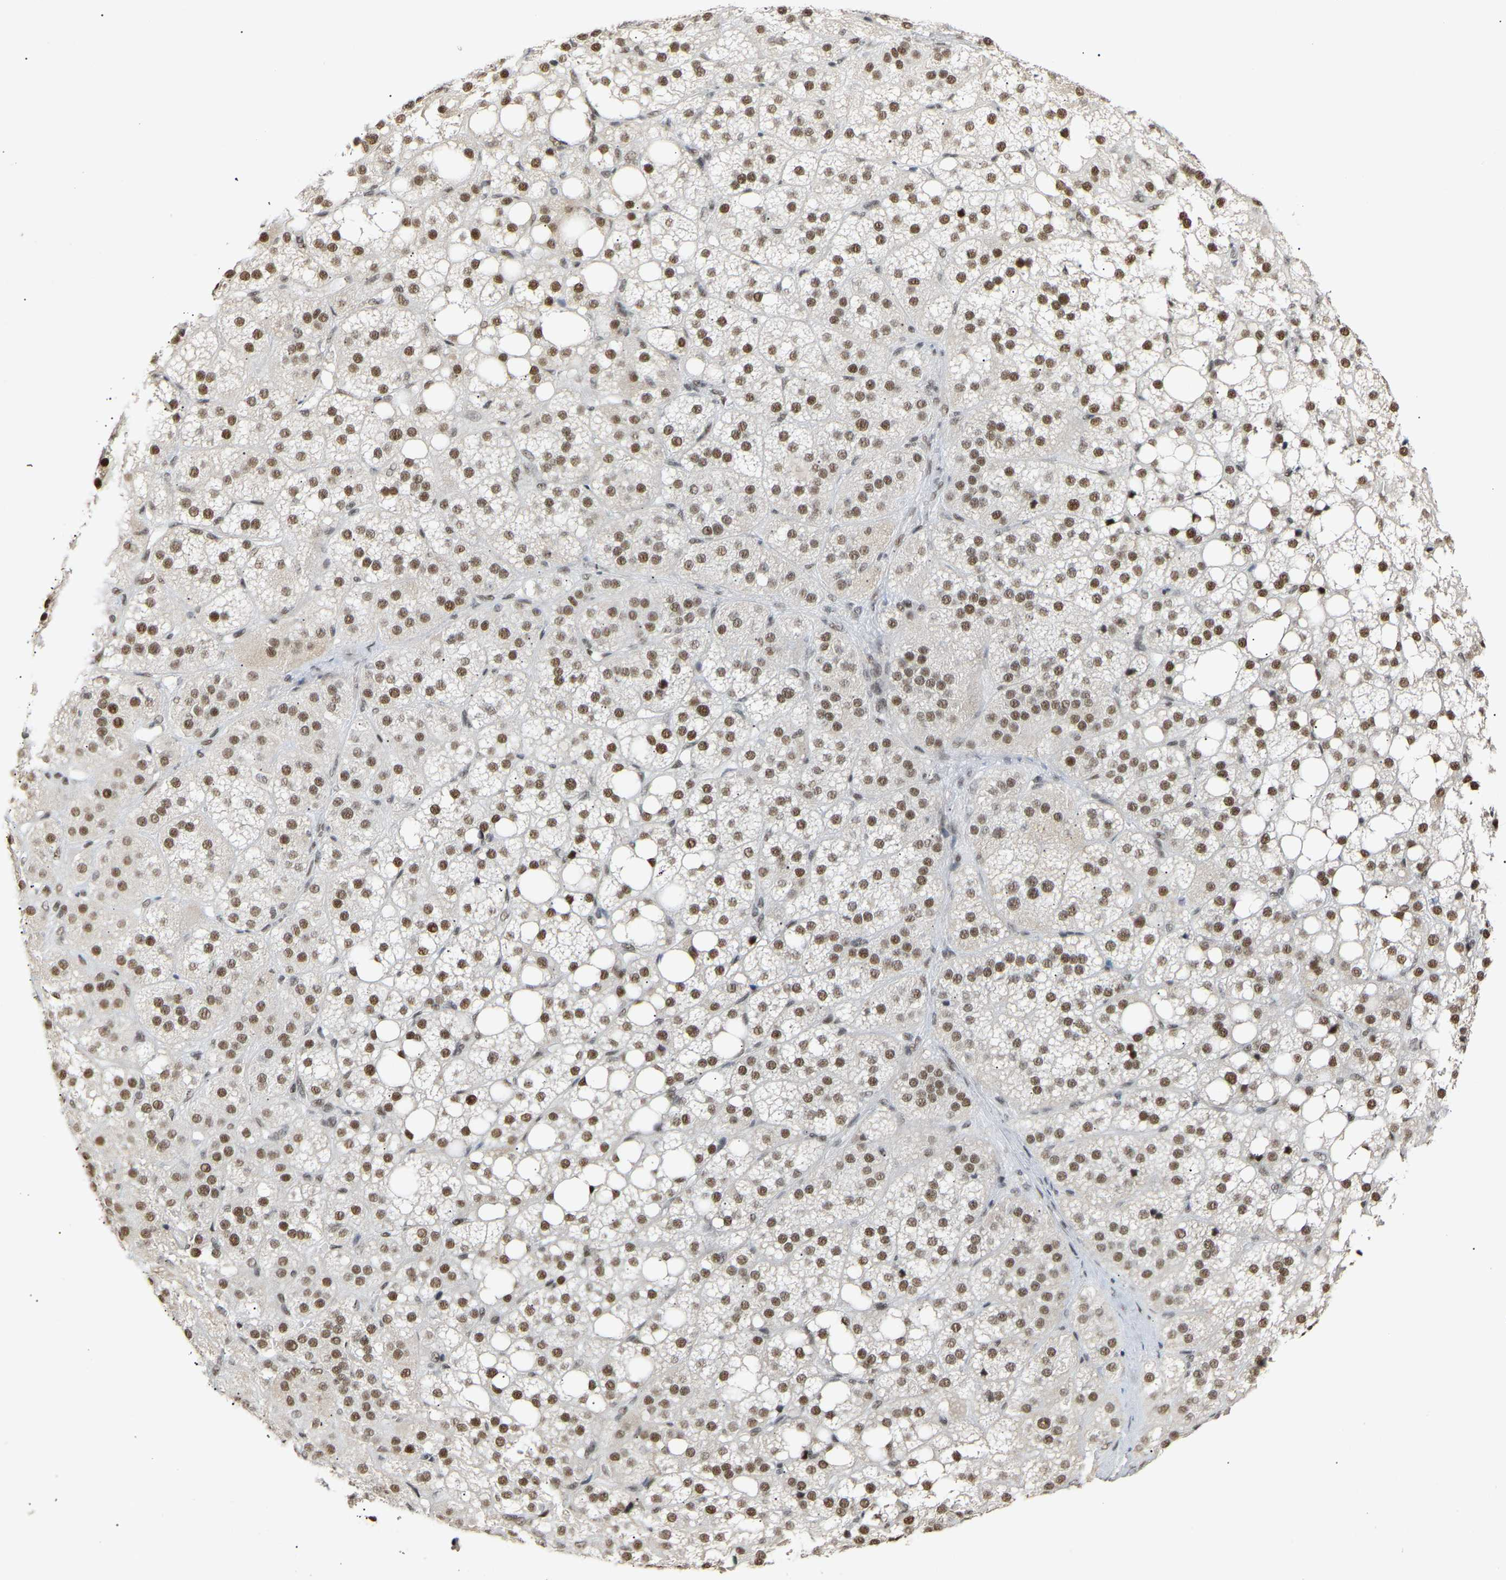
{"staining": {"intensity": "strong", "quantity": ">75%", "location": "nuclear"}, "tissue": "adrenal gland", "cell_type": "Glandular cells", "image_type": "normal", "snomed": [{"axis": "morphology", "description": "Normal tissue, NOS"}, {"axis": "topography", "description": "Adrenal gland"}], "caption": "Adrenal gland stained for a protein exhibits strong nuclear positivity in glandular cells. (Brightfield microscopy of DAB IHC at high magnification).", "gene": "NELFB", "patient": {"sex": "female", "age": 59}}